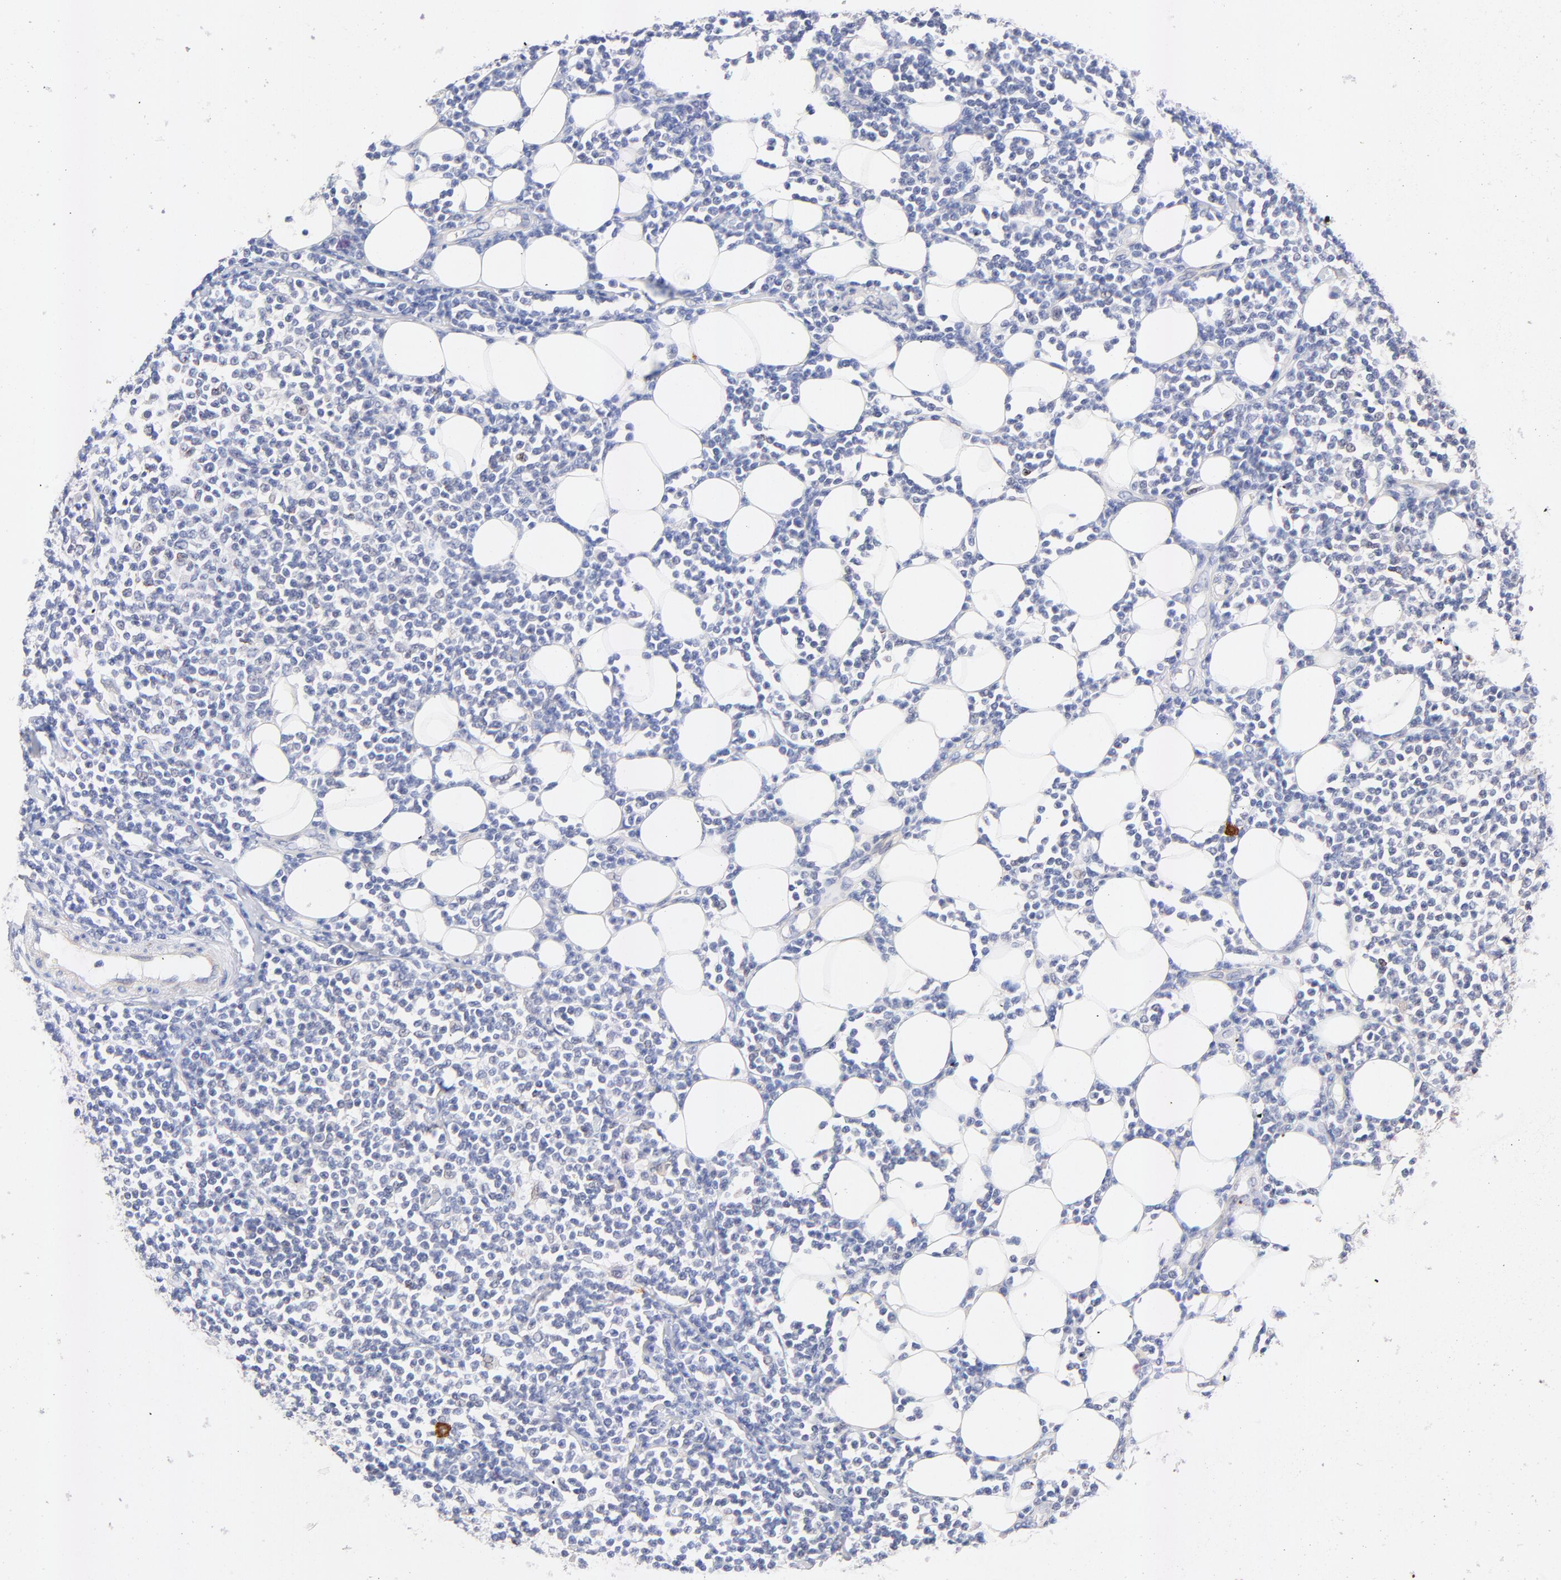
{"staining": {"intensity": "negative", "quantity": "none", "location": "none"}, "tissue": "lymphoma", "cell_type": "Tumor cells", "image_type": "cancer", "snomed": [{"axis": "morphology", "description": "Malignant lymphoma, non-Hodgkin's type, Low grade"}, {"axis": "topography", "description": "Soft tissue"}], "caption": "This histopathology image is of lymphoma stained with IHC to label a protein in brown with the nuclei are counter-stained blue. There is no staining in tumor cells.", "gene": "FAM117B", "patient": {"sex": "male", "age": 92}}